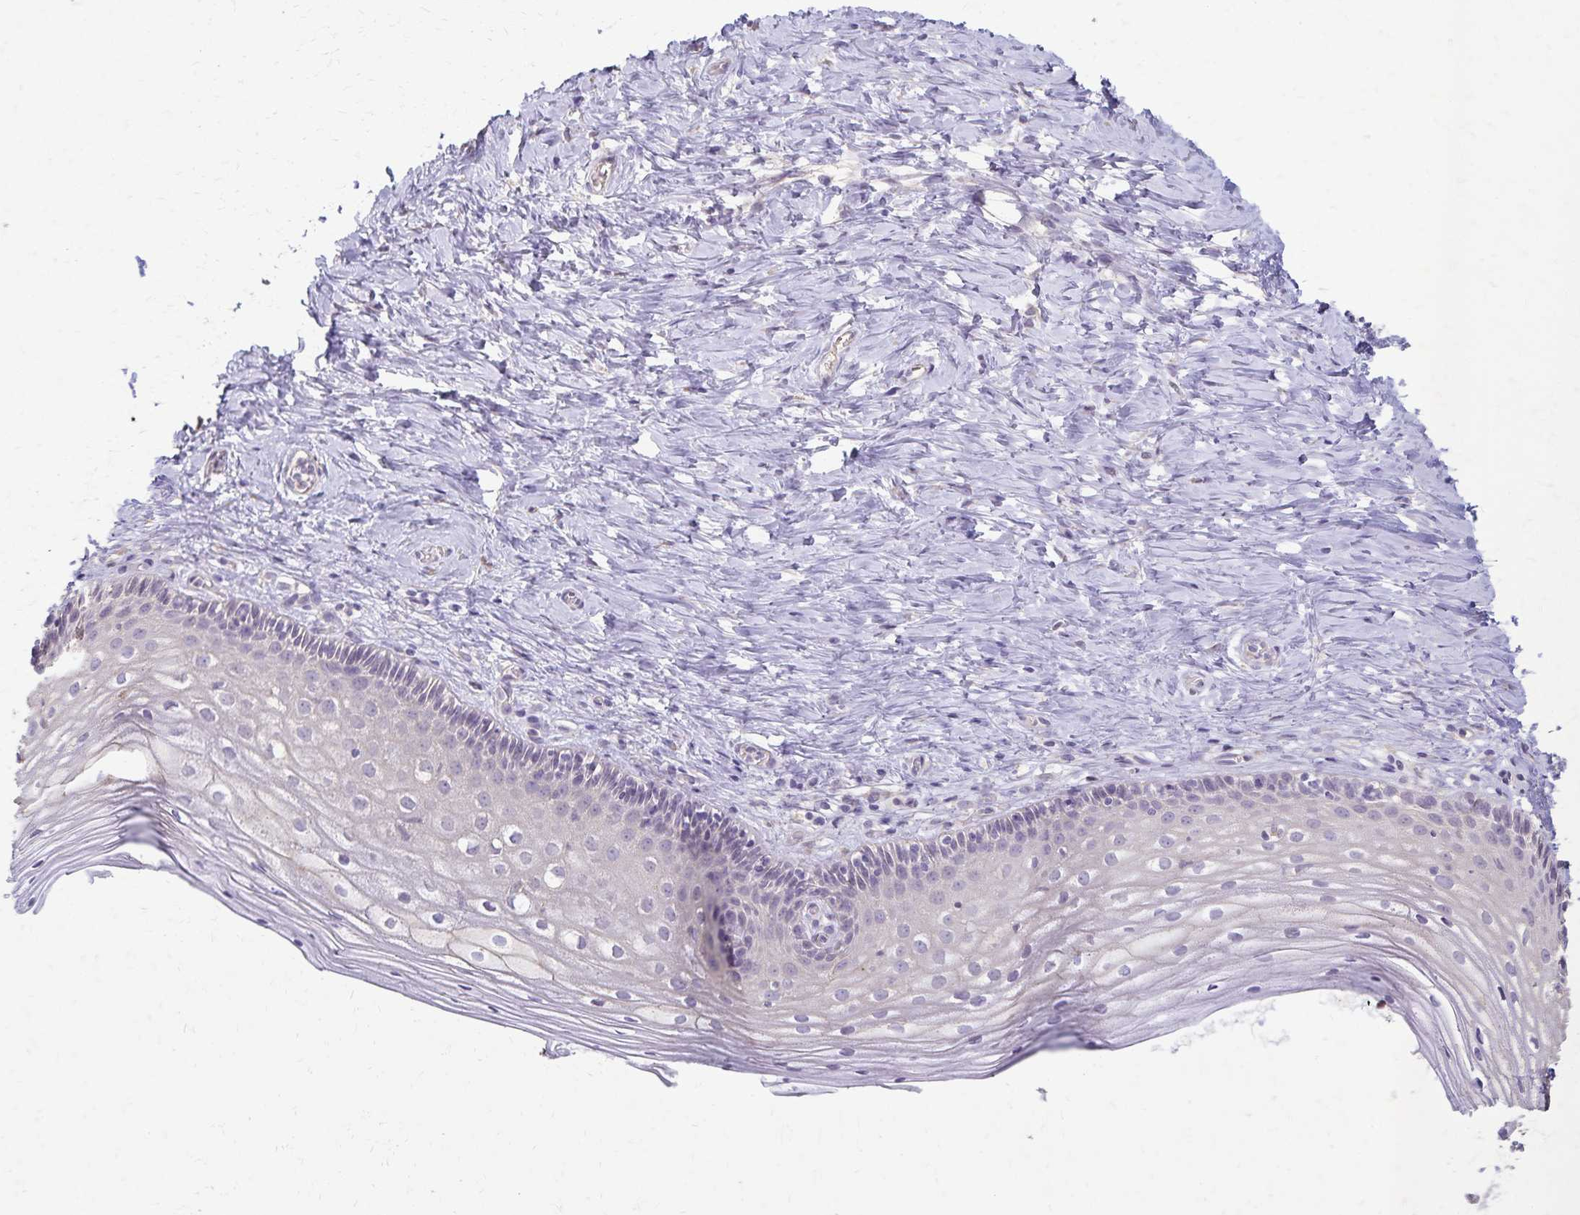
{"staining": {"intensity": "negative", "quantity": "none", "location": "none"}, "tissue": "vagina", "cell_type": "Squamous epithelial cells", "image_type": "normal", "snomed": [{"axis": "morphology", "description": "Normal tissue, NOS"}, {"axis": "topography", "description": "Vagina"}], "caption": "The immunohistochemistry (IHC) image has no significant positivity in squamous epithelial cells of vagina.", "gene": "KISS1", "patient": {"sex": "female", "age": 45}}